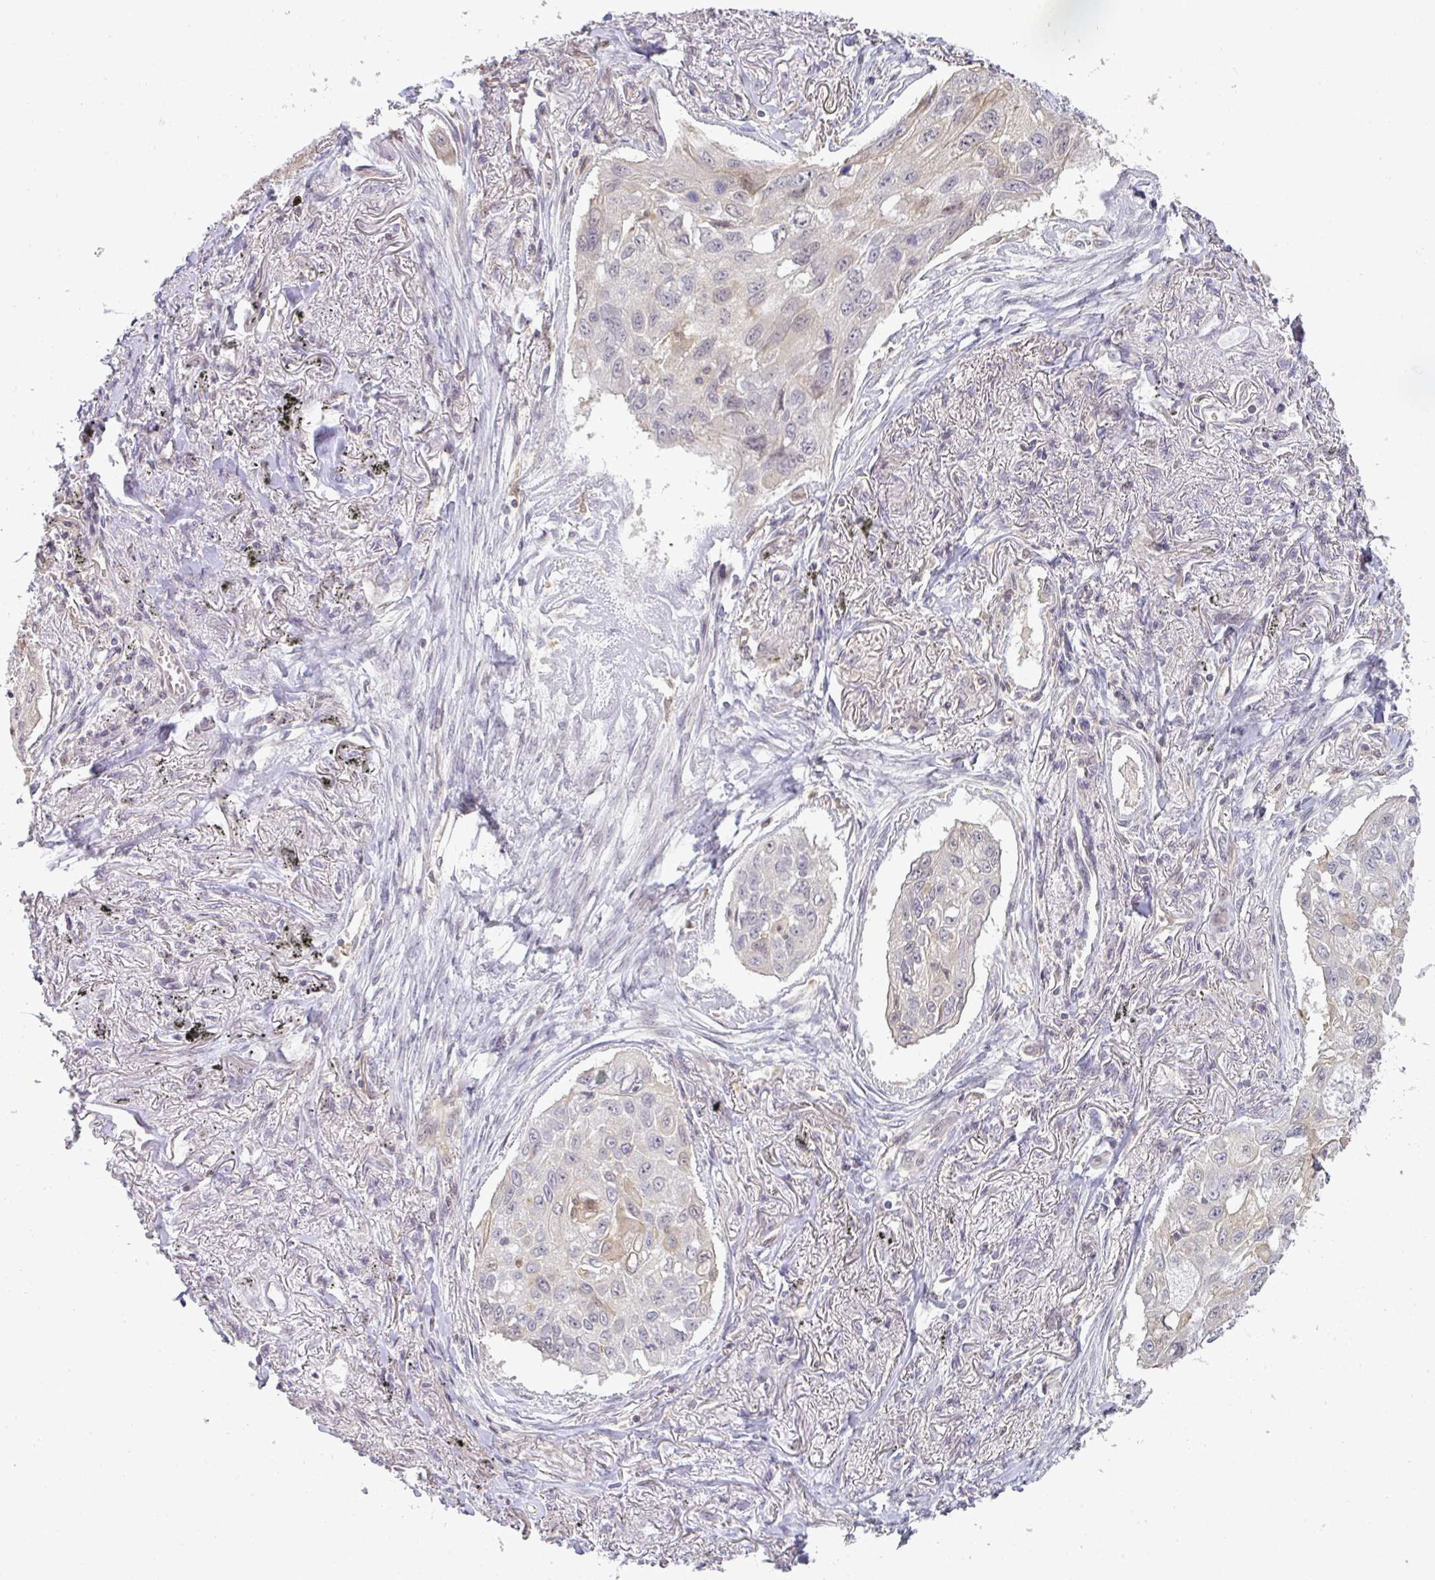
{"staining": {"intensity": "negative", "quantity": "none", "location": "none"}, "tissue": "lung cancer", "cell_type": "Tumor cells", "image_type": "cancer", "snomed": [{"axis": "morphology", "description": "Squamous cell carcinoma, NOS"}, {"axis": "topography", "description": "Lung"}], "caption": "Photomicrograph shows no significant protein staining in tumor cells of squamous cell carcinoma (lung). (Stains: DAB immunohistochemistry with hematoxylin counter stain, Microscopy: brightfield microscopy at high magnification).", "gene": "GSDMB", "patient": {"sex": "male", "age": 75}}